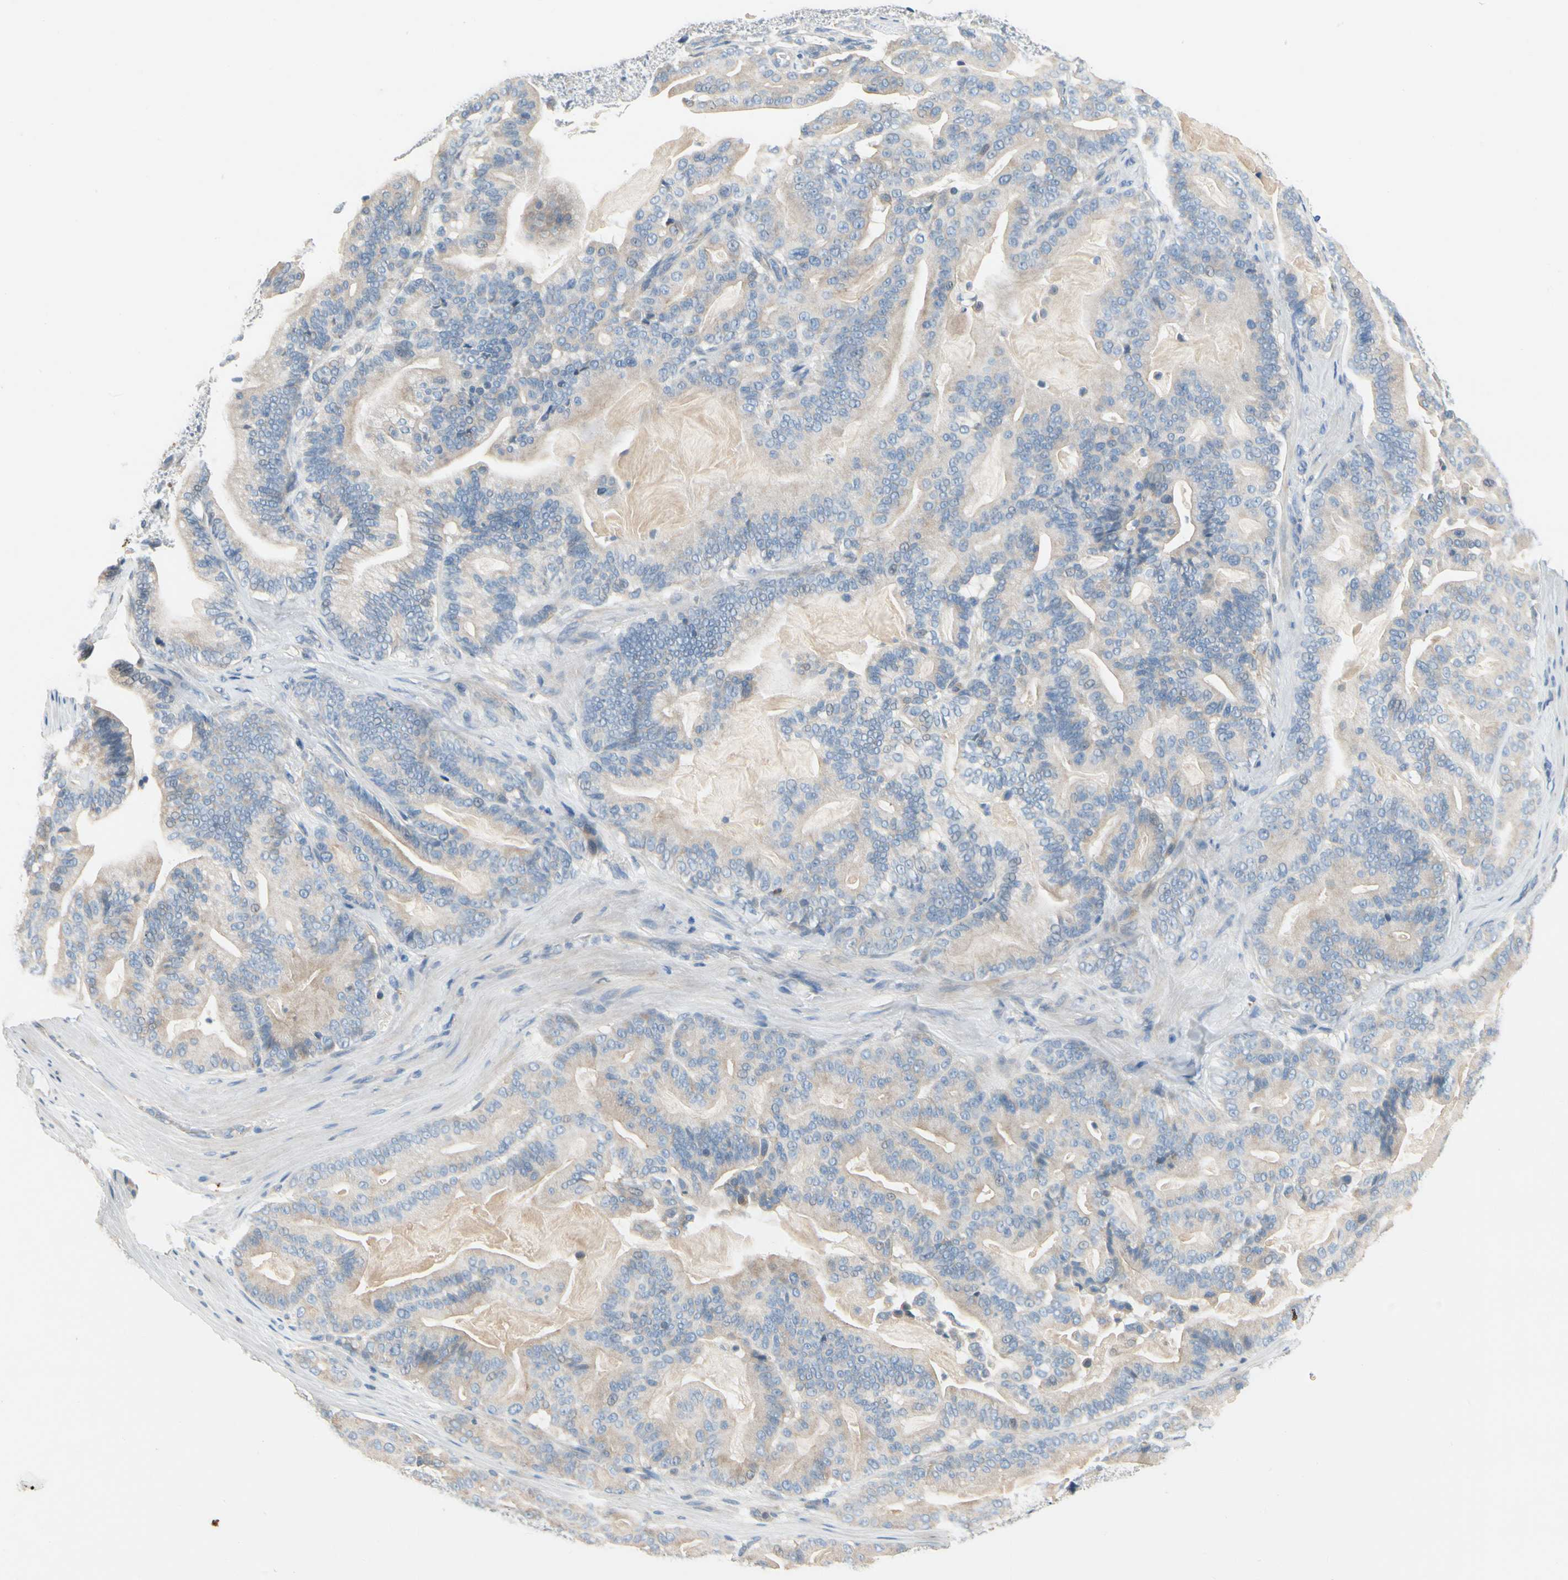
{"staining": {"intensity": "negative", "quantity": "none", "location": "none"}, "tissue": "pancreatic cancer", "cell_type": "Tumor cells", "image_type": "cancer", "snomed": [{"axis": "morphology", "description": "Adenocarcinoma, NOS"}, {"axis": "topography", "description": "Pancreas"}], "caption": "Pancreatic cancer was stained to show a protein in brown. There is no significant staining in tumor cells.", "gene": "CCM2L", "patient": {"sex": "male", "age": 63}}